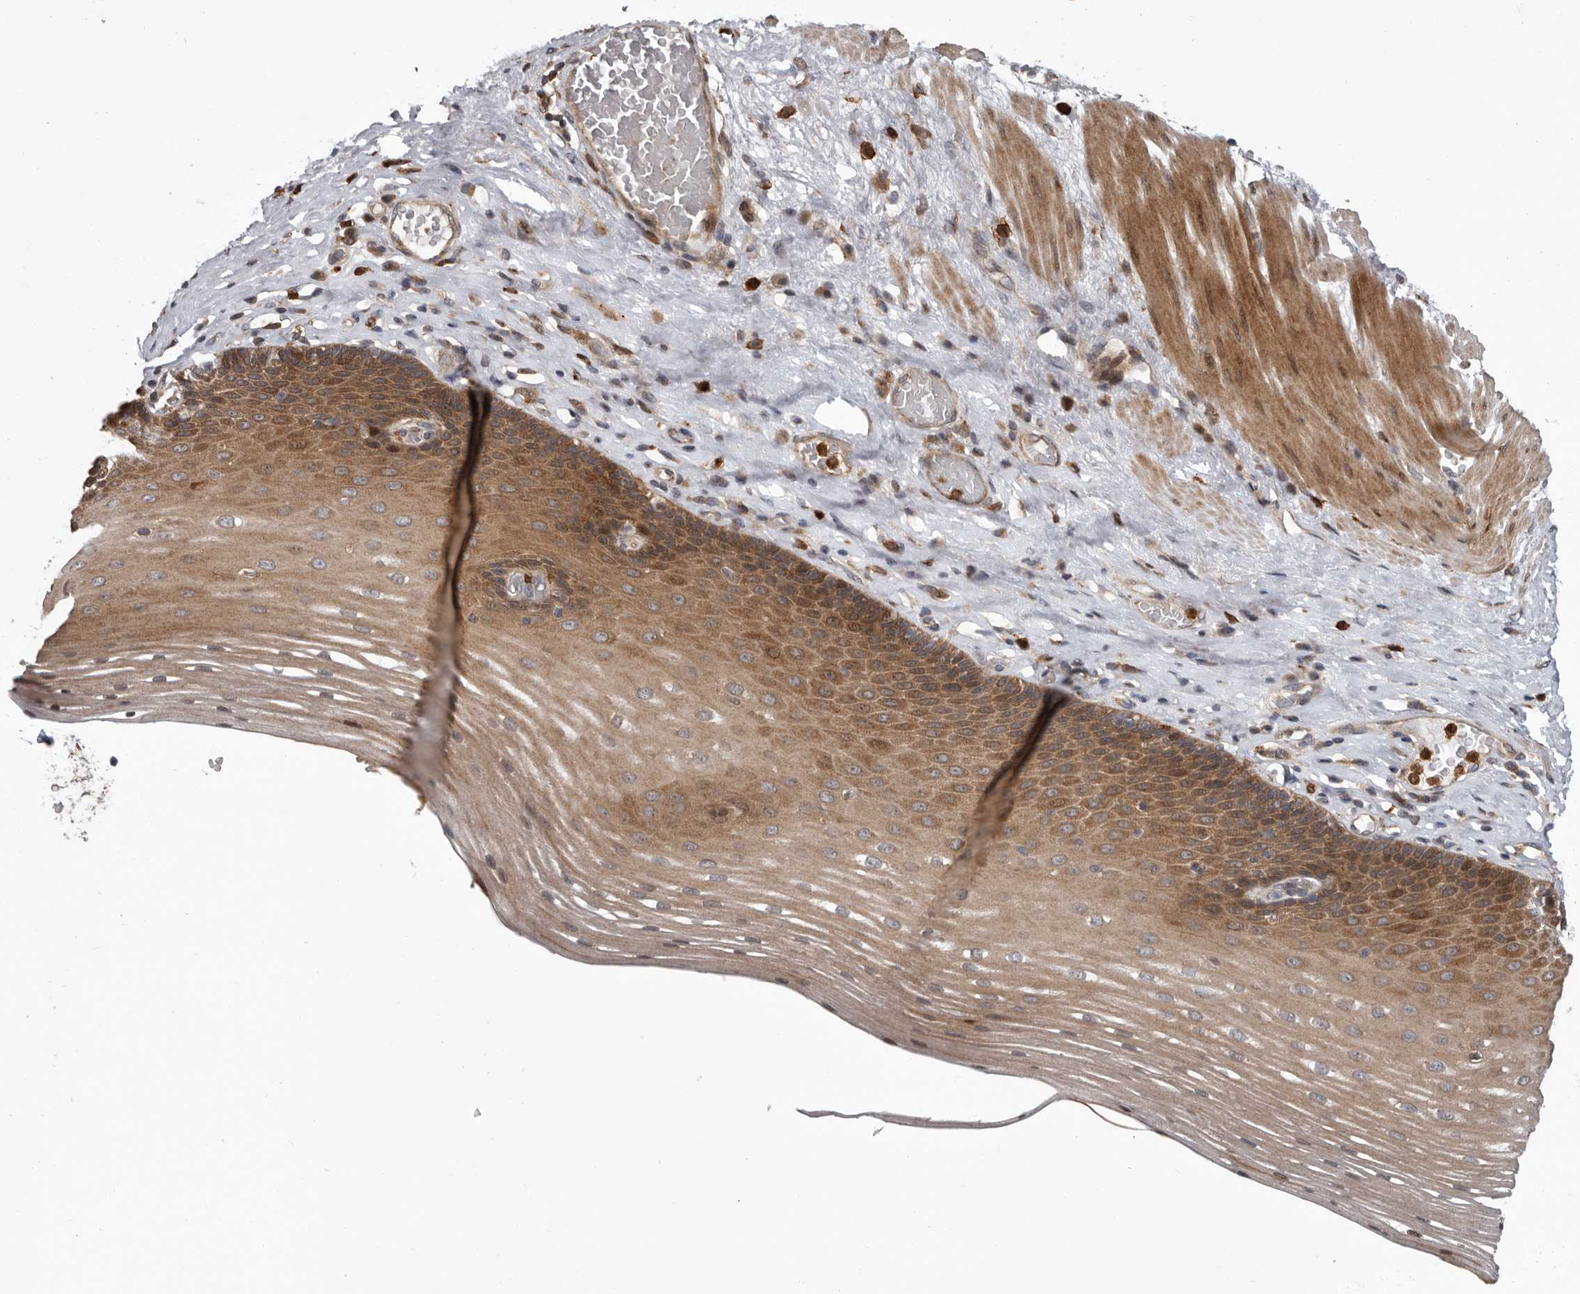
{"staining": {"intensity": "moderate", "quantity": ">75%", "location": "cytoplasmic/membranous"}, "tissue": "esophagus", "cell_type": "Squamous epithelial cells", "image_type": "normal", "snomed": [{"axis": "morphology", "description": "Normal tissue, NOS"}, {"axis": "topography", "description": "Esophagus"}], "caption": "High-magnification brightfield microscopy of normal esophagus stained with DAB (3,3'-diaminobenzidine) (brown) and counterstained with hematoxylin (blue). squamous epithelial cells exhibit moderate cytoplasmic/membranous staining is identified in about>75% of cells.", "gene": "FGFR4", "patient": {"sex": "male", "age": 62}}